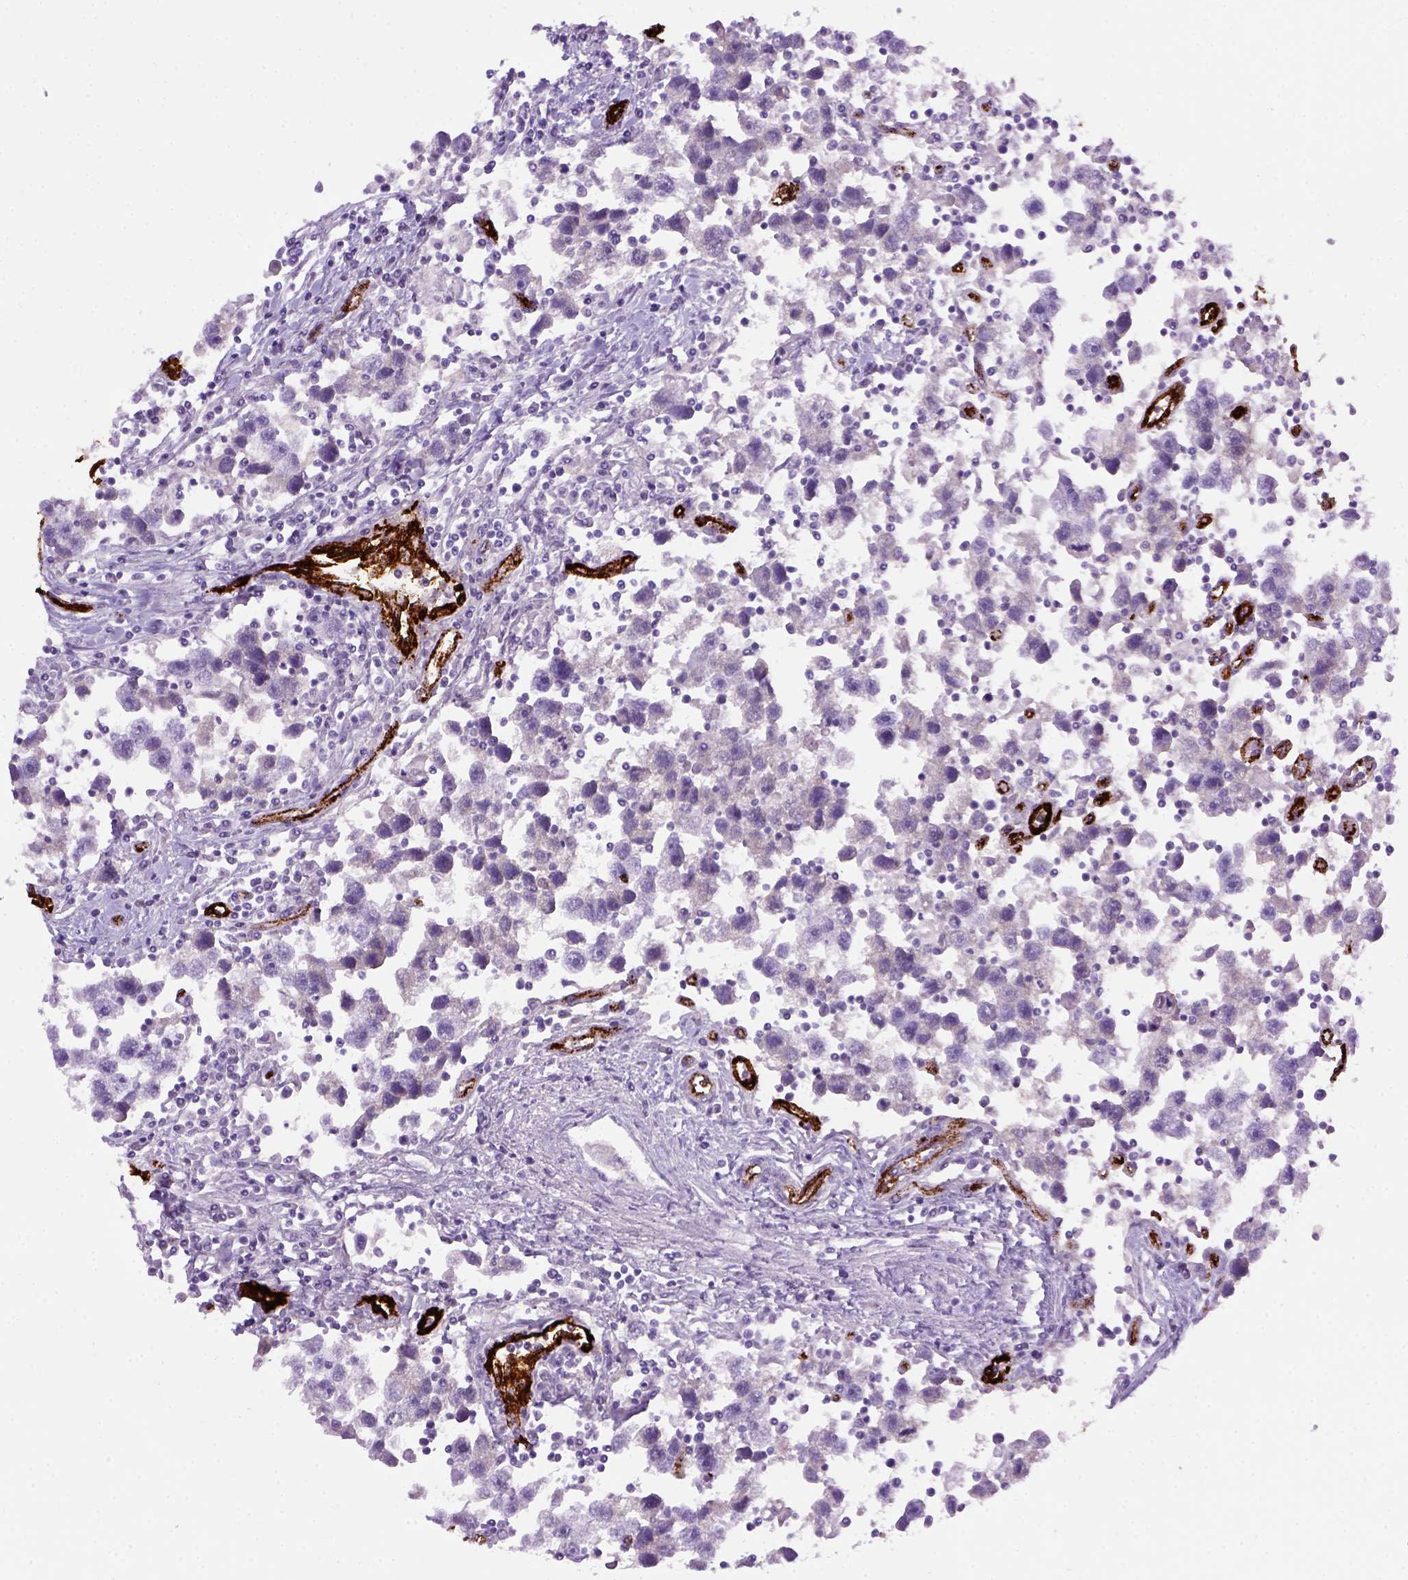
{"staining": {"intensity": "negative", "quantity": "none", "location": "none"}, "tissue": "testis cancer", "cell_type": "Tumor cells", "image_type": "cancer", "snomed": [{"axis": "morphology", "description": "Seminoma, NOS"}, {"axis": "topography", "description": "Testis"}], "caption": "This is an IHC photomicrograph of testis cancer (seminoma). There is no expression in tumor cells.", "gene": "VWF", "patient": {"sex": "male", "age": 30}}